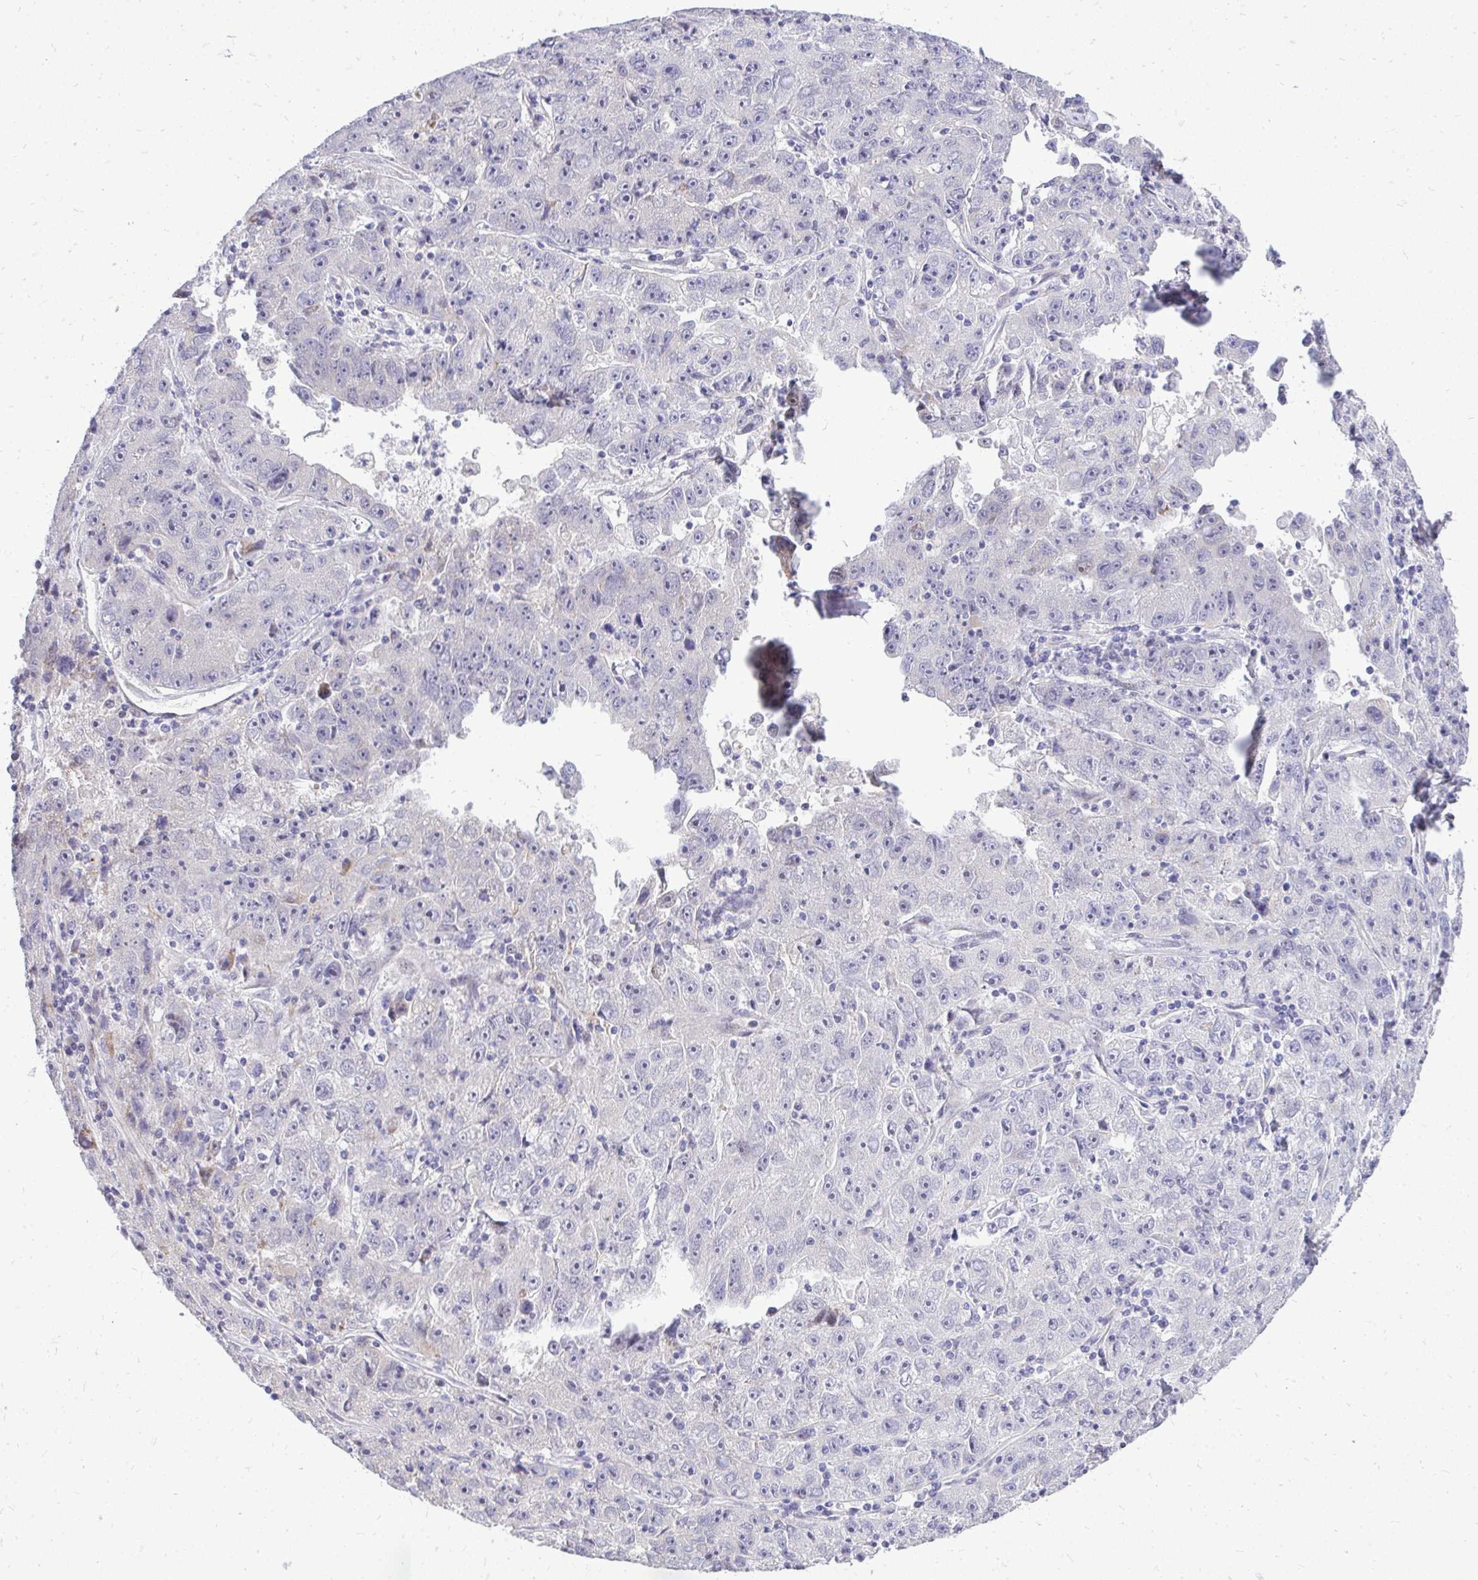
{"staining": {"intensity": "negative", "quantity": "none", "location": "none"}, "tissue": "lung cancer", "cell_type": "Tumor cells", "image_type": "cancer", "snomed": [{"axis": "morphology", "description": "Normal morphology"}, {"axis": "morphology", "description": "Adenocarcinoma, NOS"}, {"axis": "topography", "description": "Lymph node"}, {"axis": "topography", "description": "Lung"}], "caption": "Tumor cells are negative for protein expression in human adenocarcinoma (lung). Brightfield microscopy of IHC stained with DAB (brown) and hematoxylin (blue), captured at high magnification.", "gene": "OR8D1", "patient": {"sex": "female", "age": 57}}